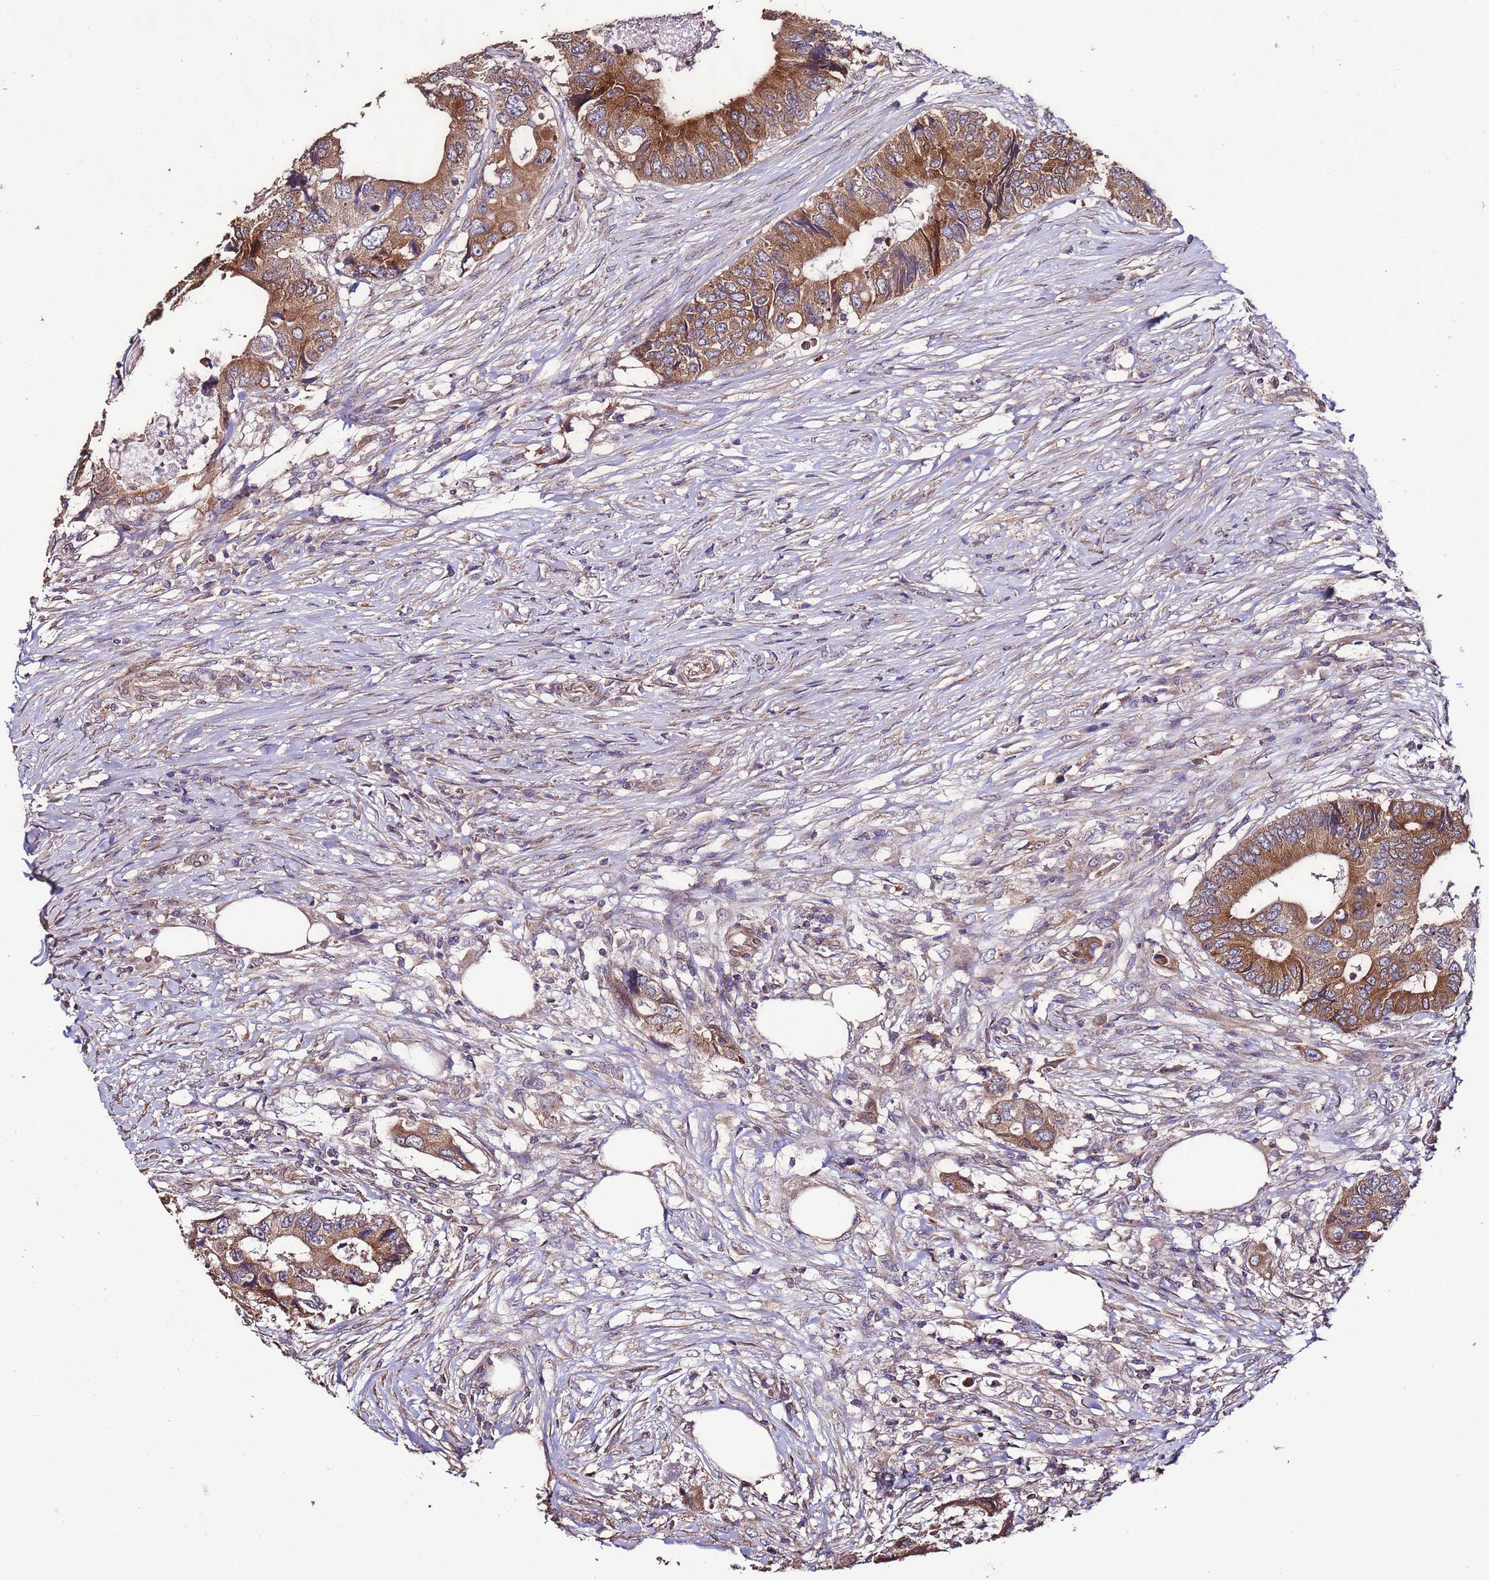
{"staining": {"intensity": "strong", "quantity": ">75%", "location": "cytoplasmic/membranous"}, "tissue": "colorectal cancer", "cell_type": "Tumor cells", "image_type": "cancer", "snomed": [{"axis": "morphology", "description": "Adenocarcinoma, NOS"}, {"axis": "topography", "description": "Colon"}], "caption": "Immunohistochemical staining of adenocarcinoma (colorectal) exhibits high levels of strong cytoplasmic/membranous protein staining in approximately >75% of tumor cells.", "gene": "SLC41A3", "patient": {"sex": "male", "age": 71}}